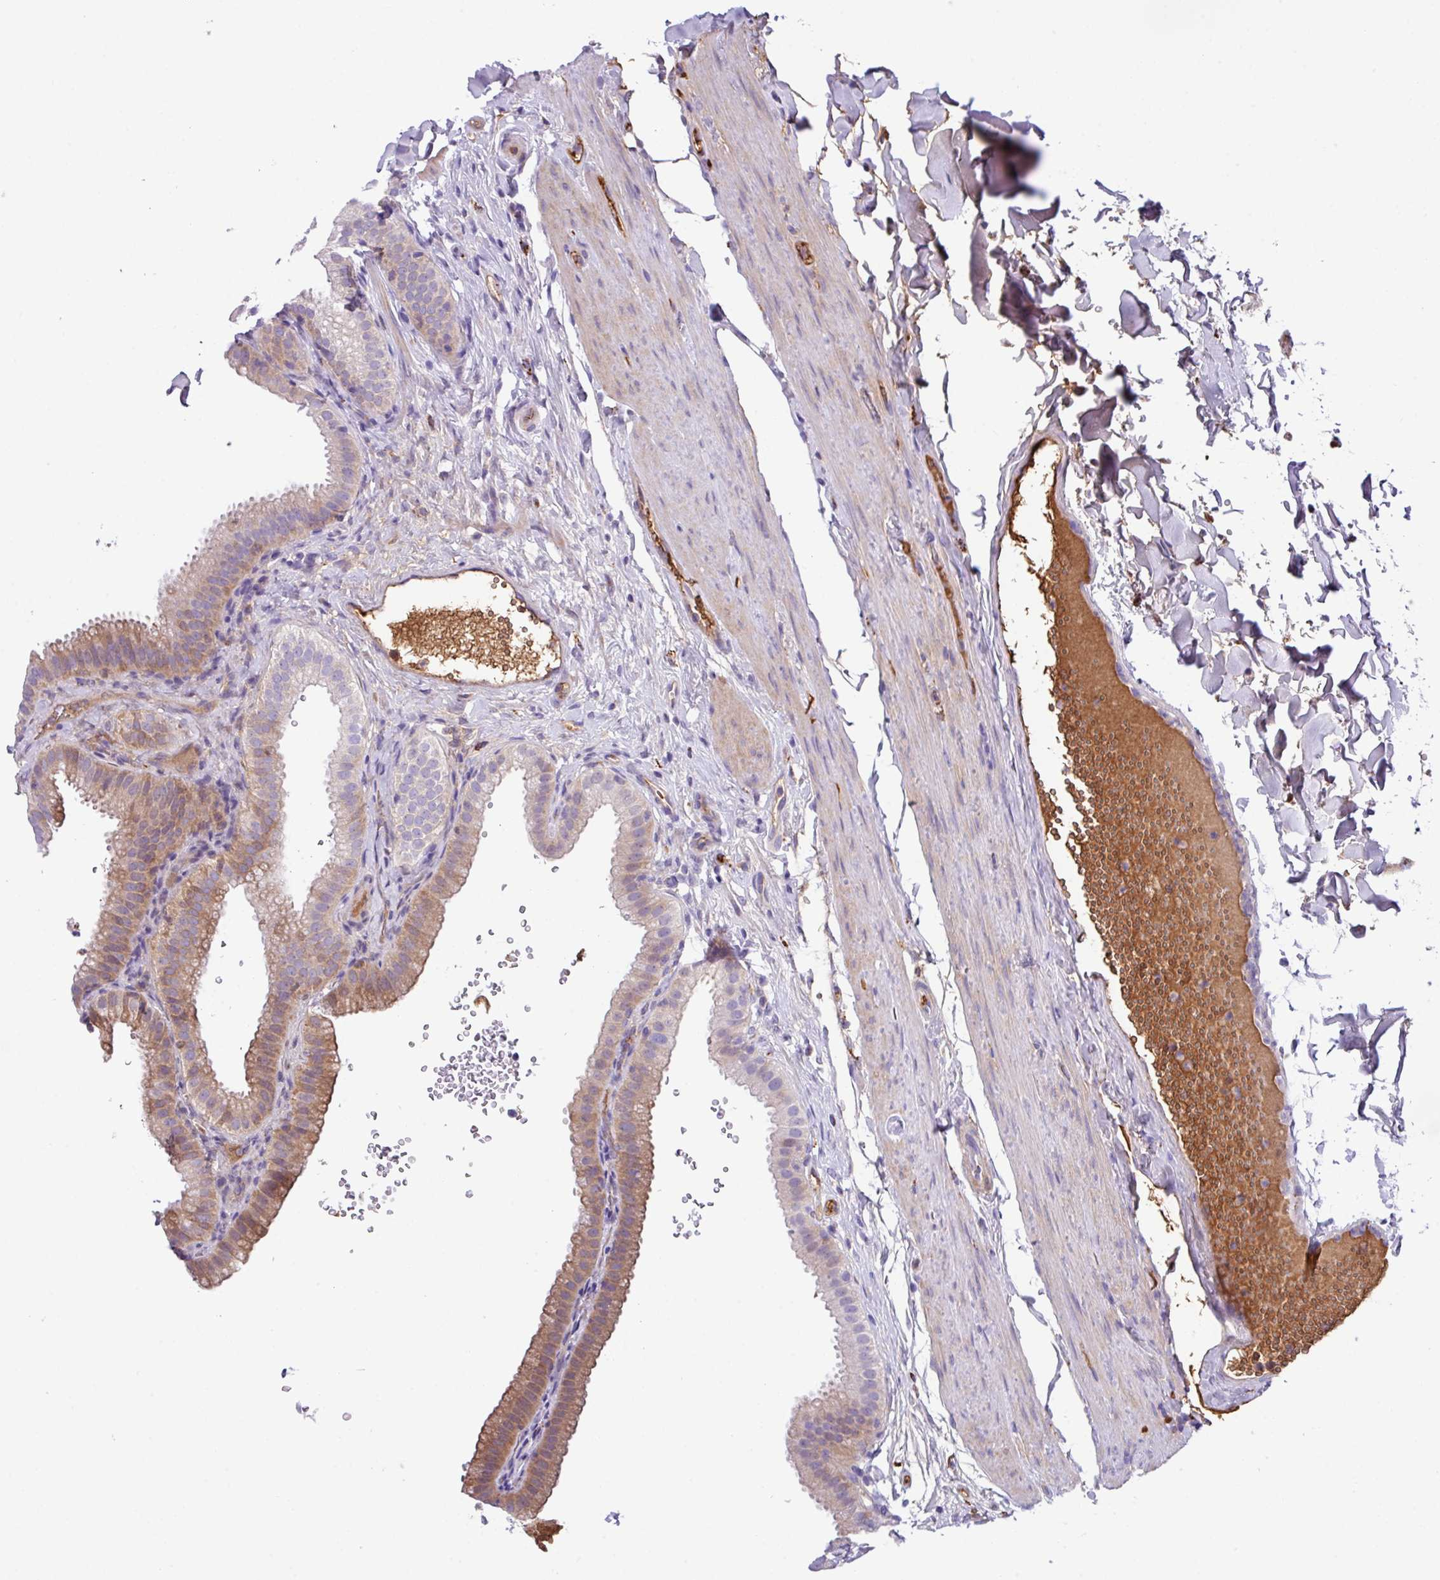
{"staining": {"intensity": "moderate", "quantity": "25%-75%", "location": "cytoplasmic/membranous"}, "tissue": "gallbladder", "cell_type": "Glandular cells", "image_type": "normal", "snomed": [{"axis": "morphology", "description": "Normal tissue, NOS"}, {"axis": "topography", "description": "Gallbladder"}], "caption": "This photomicrograph demonstrates immunohistochemistry staining of normal human gallbladder, with medium moderate cytoplasmic/membranous expression in approximately 25%-75% of glandular cells.", "gene": "DNAL1", "patient": {"sex": "female", "age": 61}}